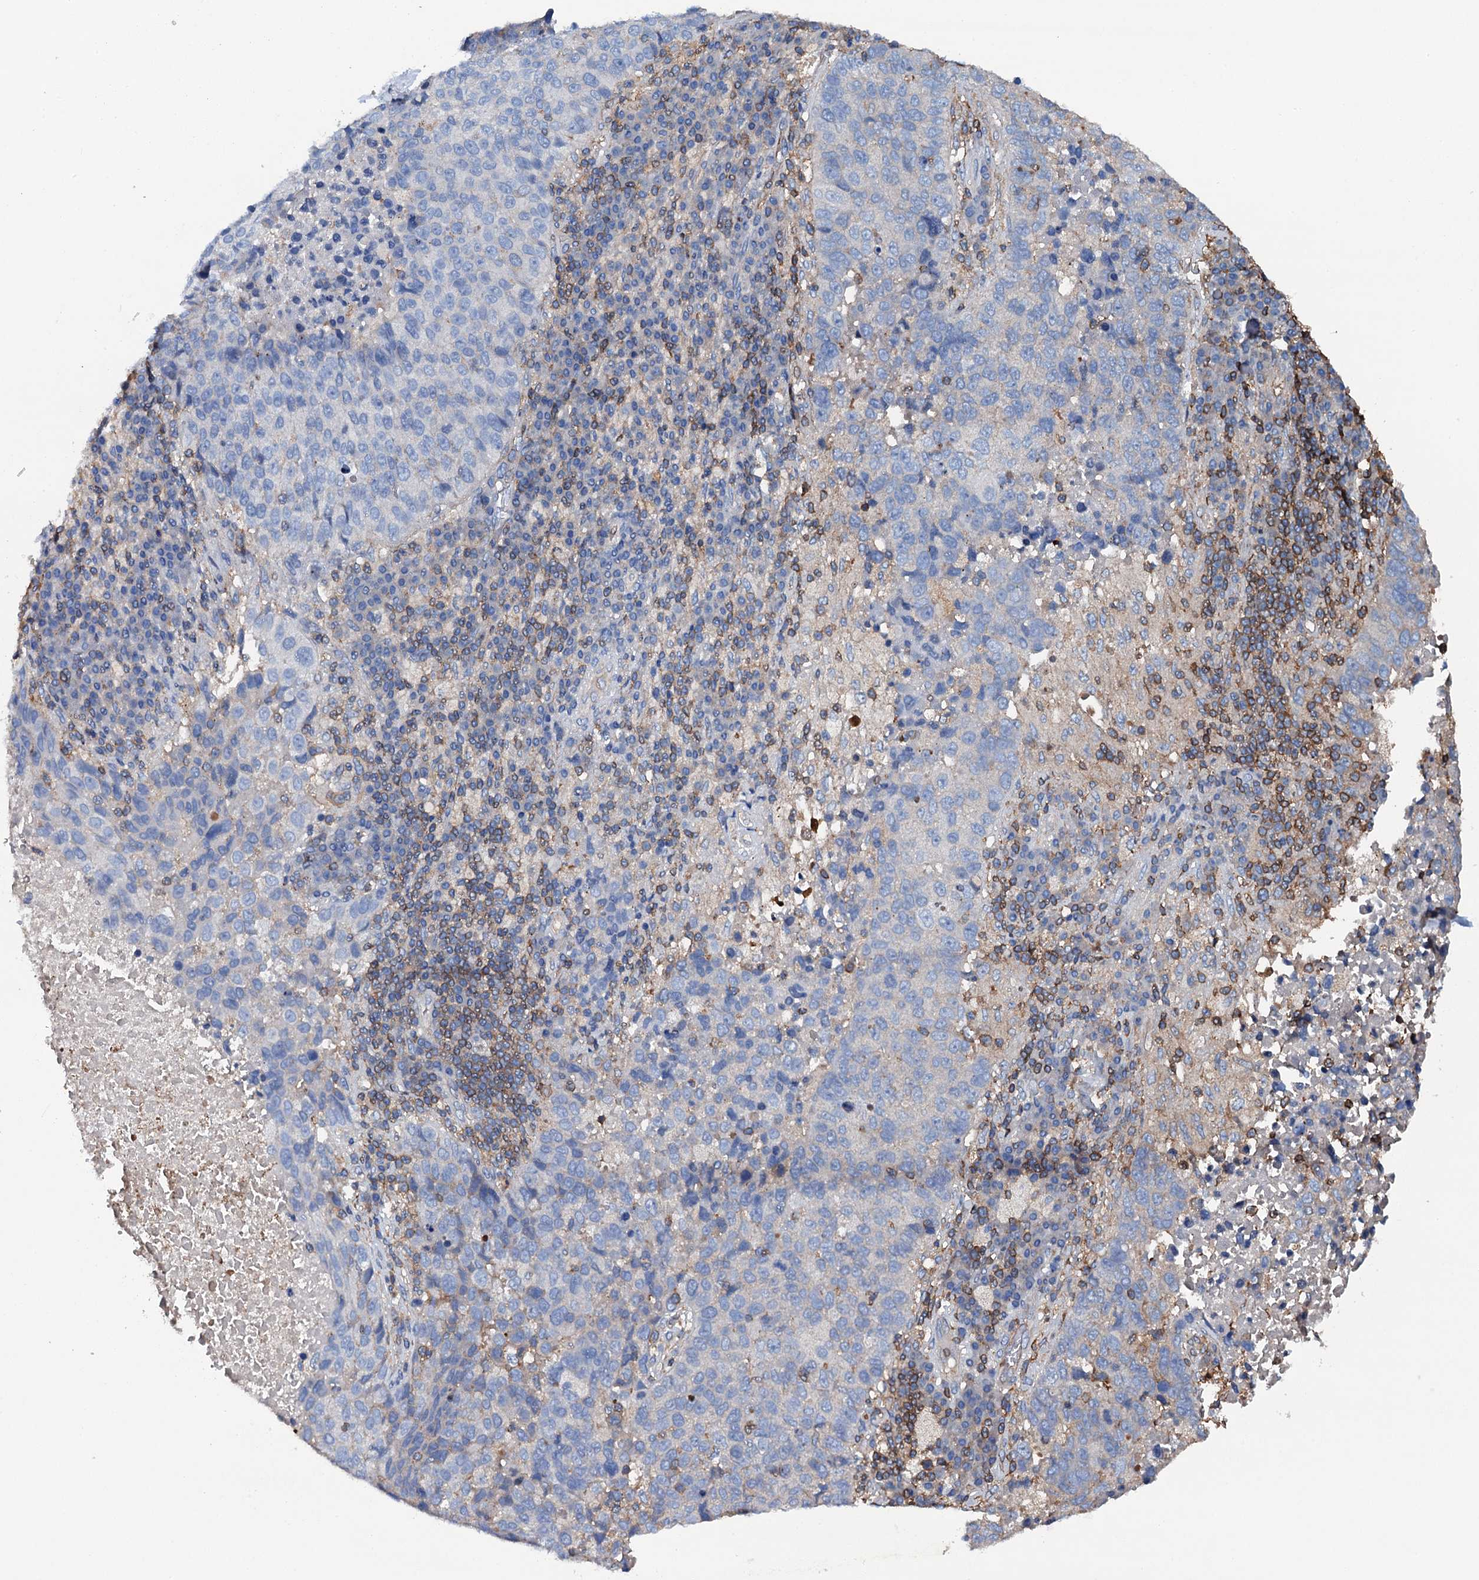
{"staining": {"intensity": "negative", "quantity": "none", "location": "none"}, "tissue": "lung cancer", "cell_type": "Tumor cells", "image_type": "cancer", "snomed": [{"axis": "morphology", "description": "Squamous cell carcinoma, NOS"}, {"axis": "topography", "description": "Lung"}], "caption": "IHC of human lung cancer displays no staining in tumor cells.", "gene": "MS4A4E", "patient": {"sex": "male", "age": 73}}